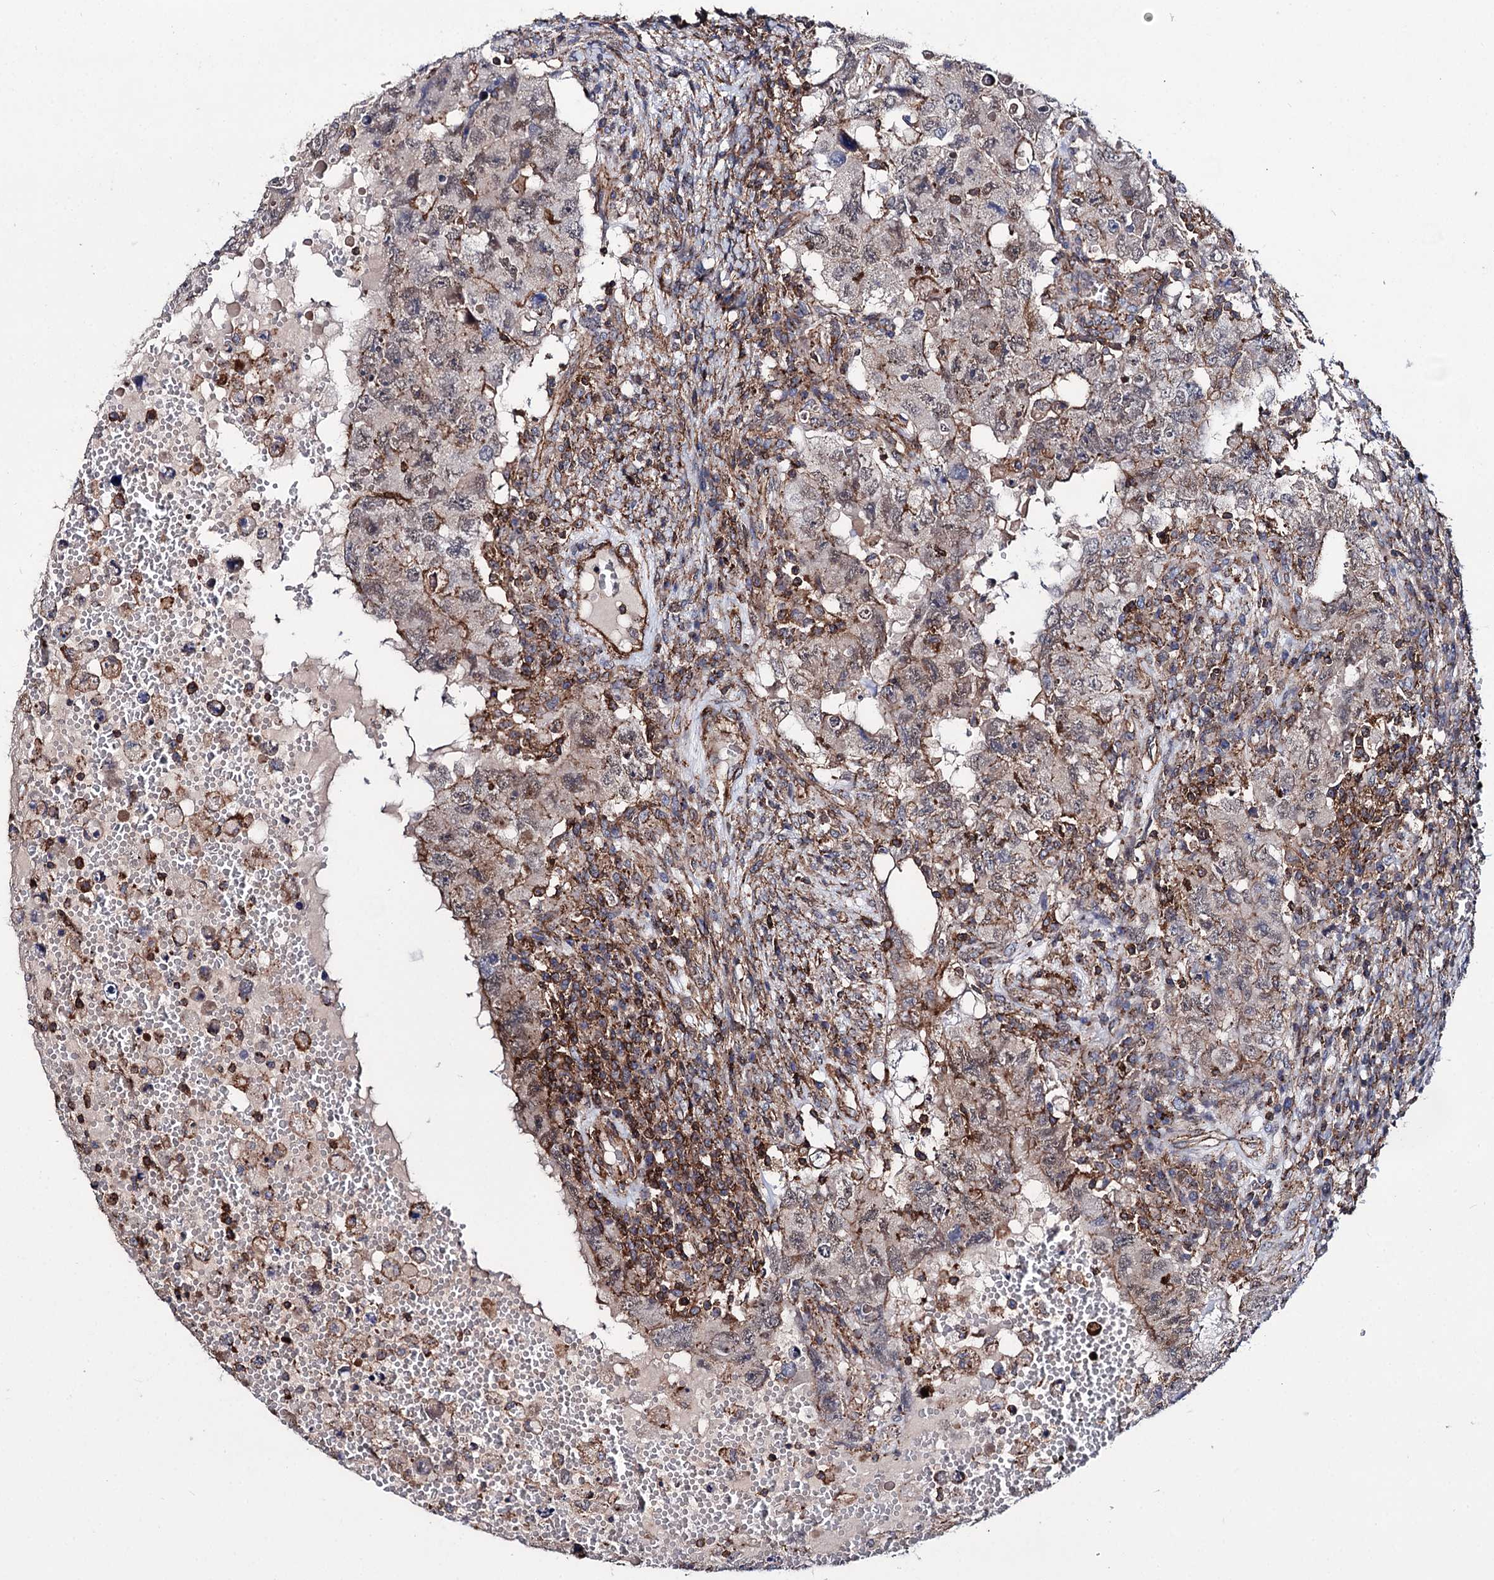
{"staining": {"intensity": "weak", "quantity": "25%-75%", "location": "cytoplasmic/membranous"}, "tissue": "testis cancer", "cell_type": "Tumor cells", "image_type": "cancer", "snomed": [{"axis": "morphology", "description": "Carcinoma, Embryonal, NOS"}, {"axis": "topography", "description": "Testis"}], "caption": "A histopathology image showing weak cytoplasmic/membranous staining in approximately 25%-75% of tumor cells in testis cancer (embryonal carcinoma), as visualized by brown immunohistochemical staining.", "gene": "DEF6", "patient": {"sex": "male", "age": 26}}